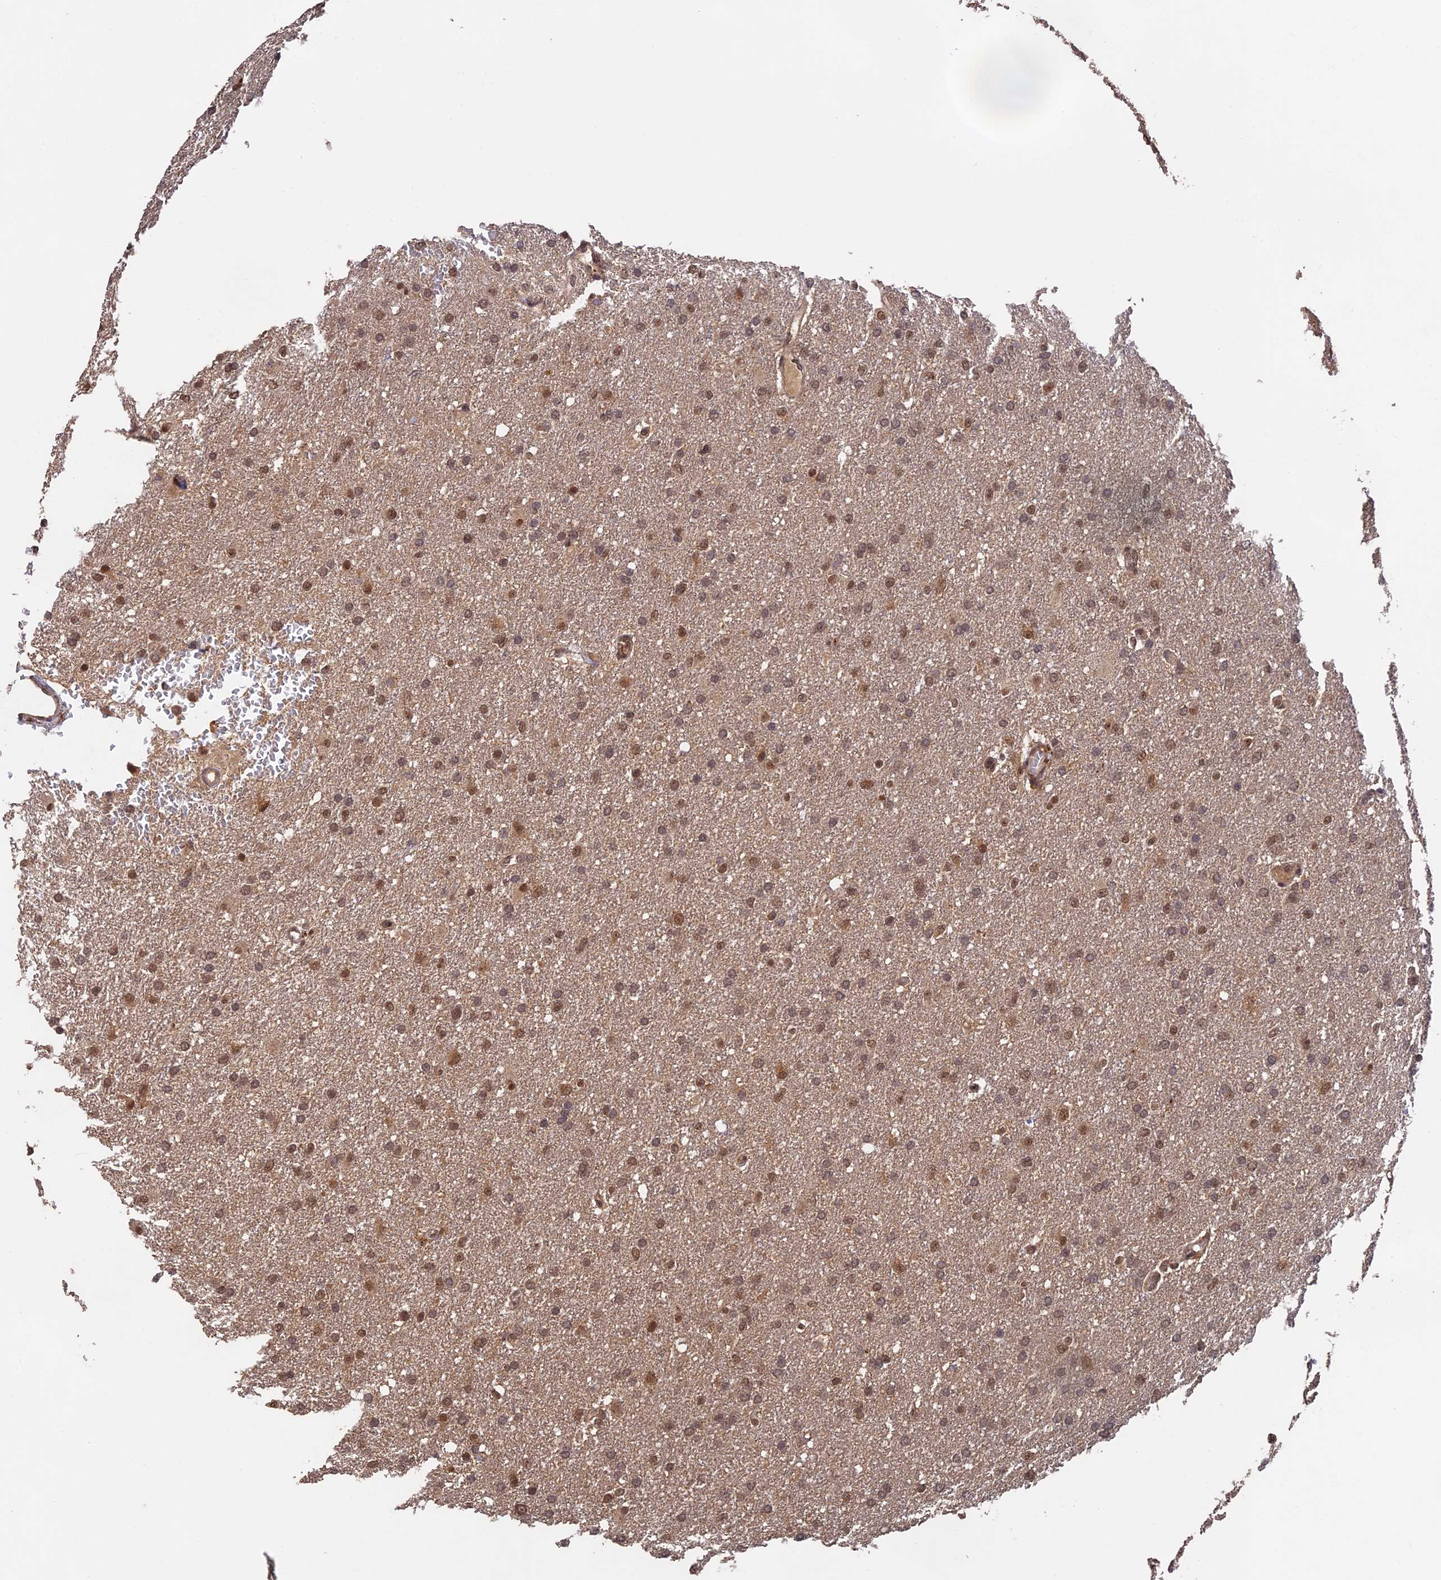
{"staining": {"intensity": "moderate", "quantity": ">75%", "location": "nuclear"}, "tissue": "glioma", "cell_type": "Tumor cells", "image_type": "cancer", "snomed": [{"axis": "morphology", "description": "Glioma, malignant, High grade"}, {"axis": "topography", "description": "Cerebral cortex"}], "caption": "Malignant glioma (high-grade) stained for a protein reveals moderate nuclear positivity in tumor cells.", "gene": "OSBPL1A", "patient": {"sex": "female", "age": 36}}